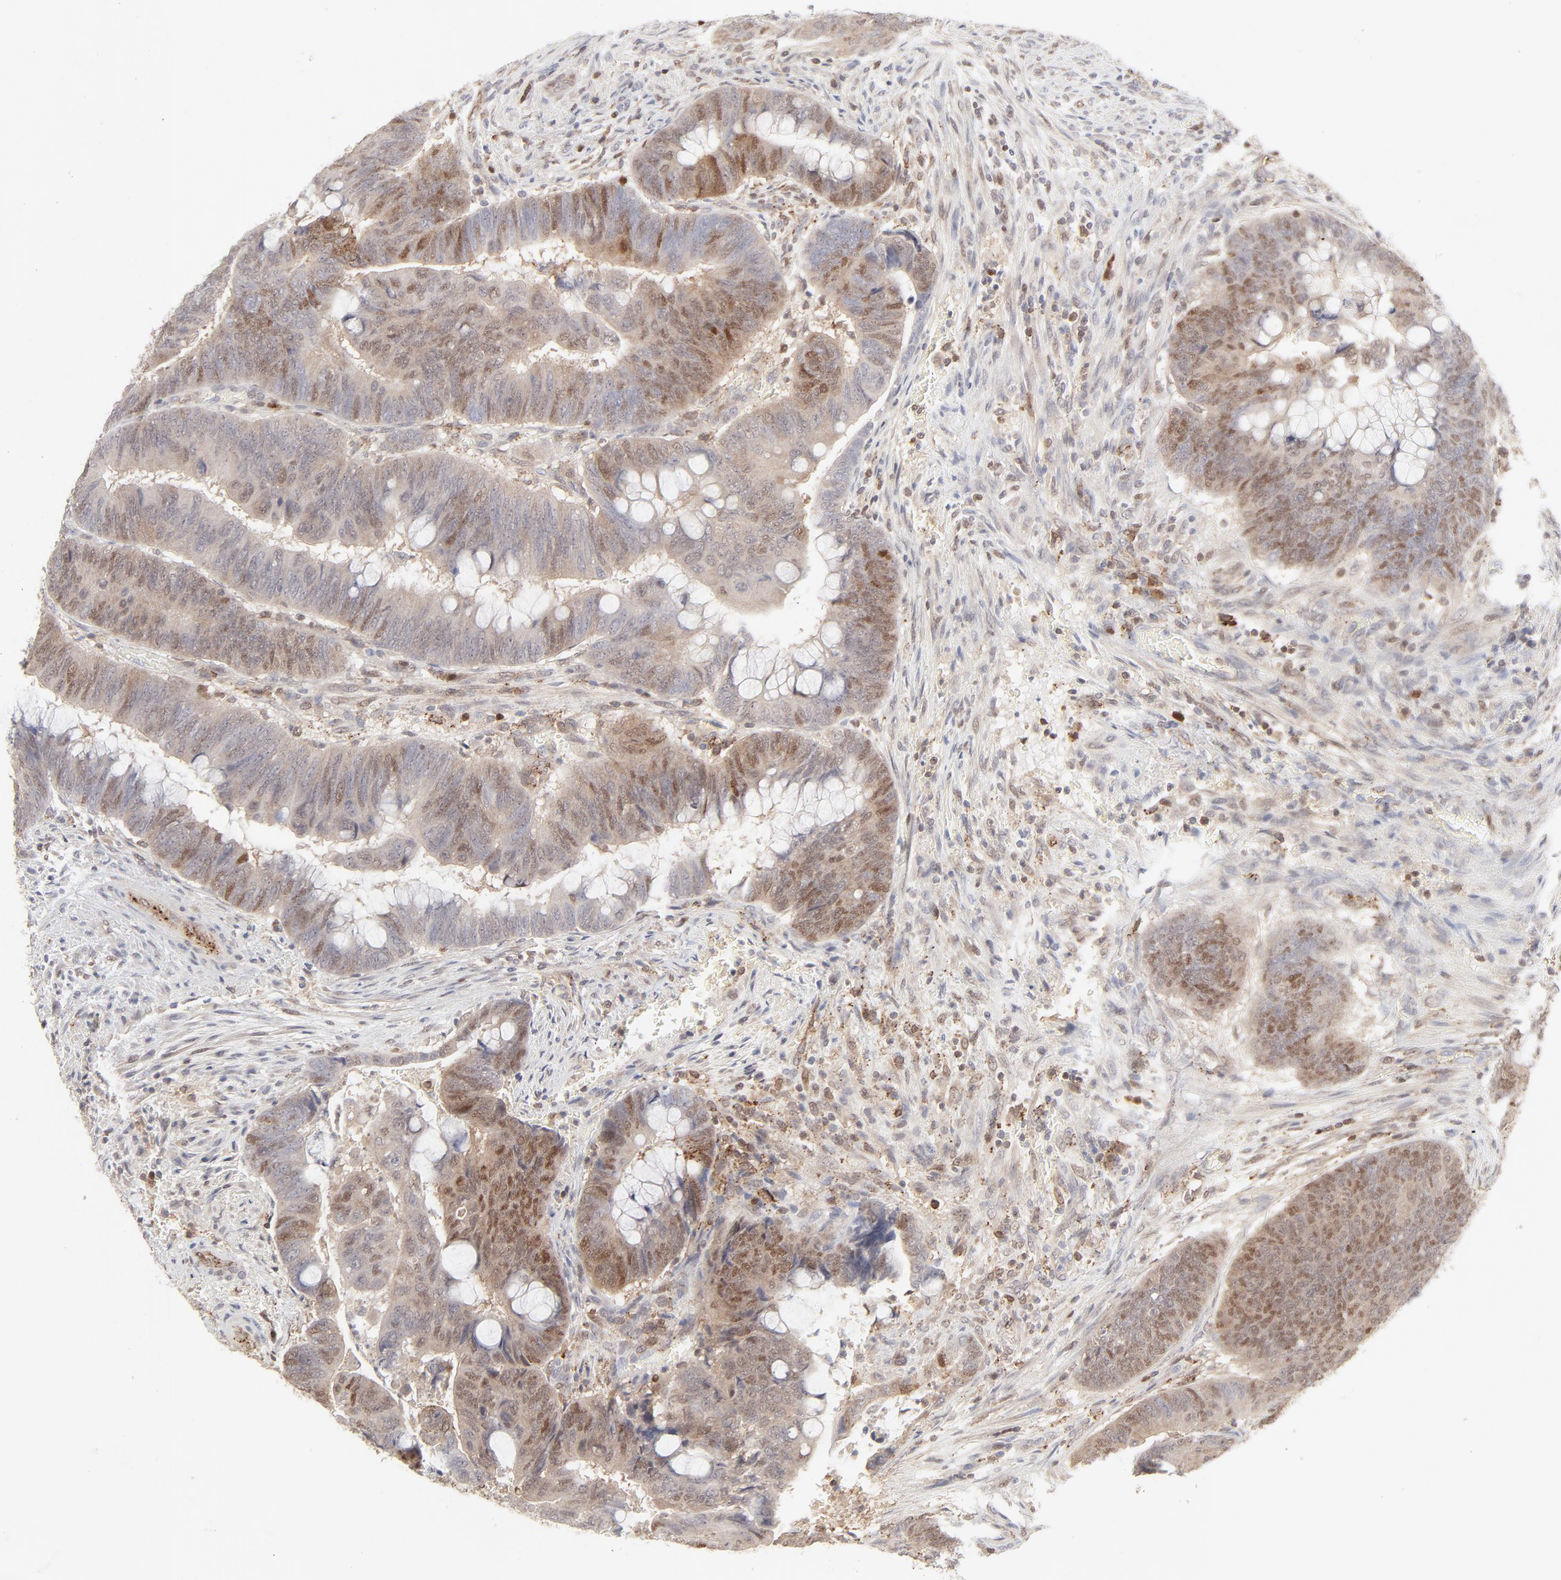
{"staining": {"intensity": "weak", "quantity": "25%-75%", "location": "nuclear"}, "tissue": "colorectal cancer", "cell_type": "Tumor cells", "image_type": "cancer", "snomed": [{"axis": "morphology", "description": "Normal tissue, NOS"}, {"axis": "morphology", "description": "Adenocarcinoma, NOS"}, {"axis": "topography", "description": "Rectum"}], "caption": "Tumor cells exhibit weak nuclear expression in approximately 25%-75% of cells in adenocarcinoma (colorectal).", "gene": "CDK6", "patient": {"sex": "male", "age": 92}}